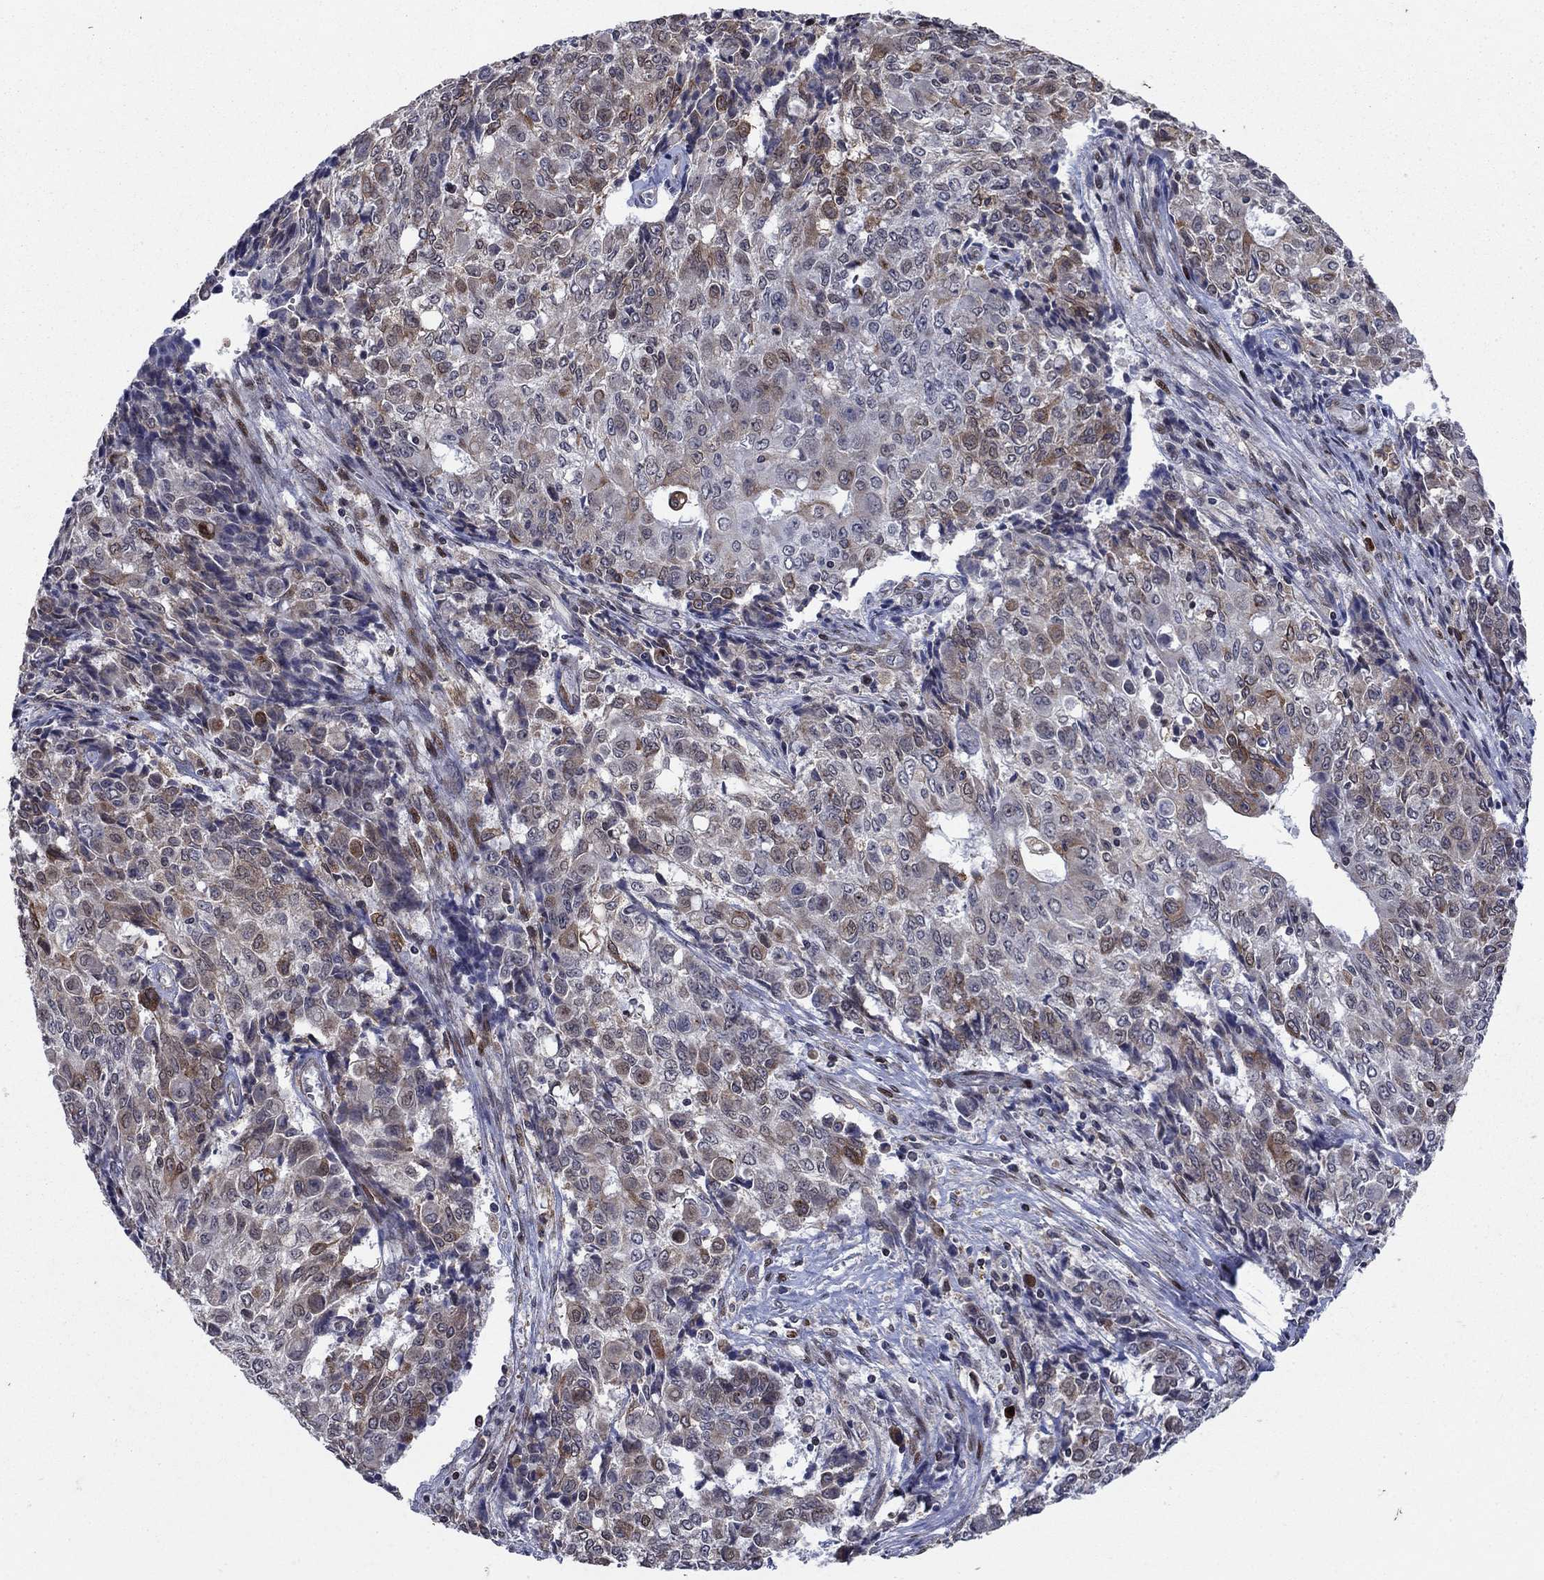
{"staining": {"intensity": "moderate", "quantity": "<25%", "location": "cytoplasmic/membranous"}, "tissue": "ovarian cancer", "cell_type": "Tumor cells", "image_type": "cancer", "snomed": [{"axis": "morphology", "description": "Carcinoma, endometroid"}, {"axis": "topography", "description": "Ovary"}], "caption": "A histopathology image of human ovarian endometroid carcinoma stained for a protein displays moderate cytoplasmic/membranous brown staining in tumor cells.", "gene": "DHRS7", "patient": {"sex": "female", "age": 42}}